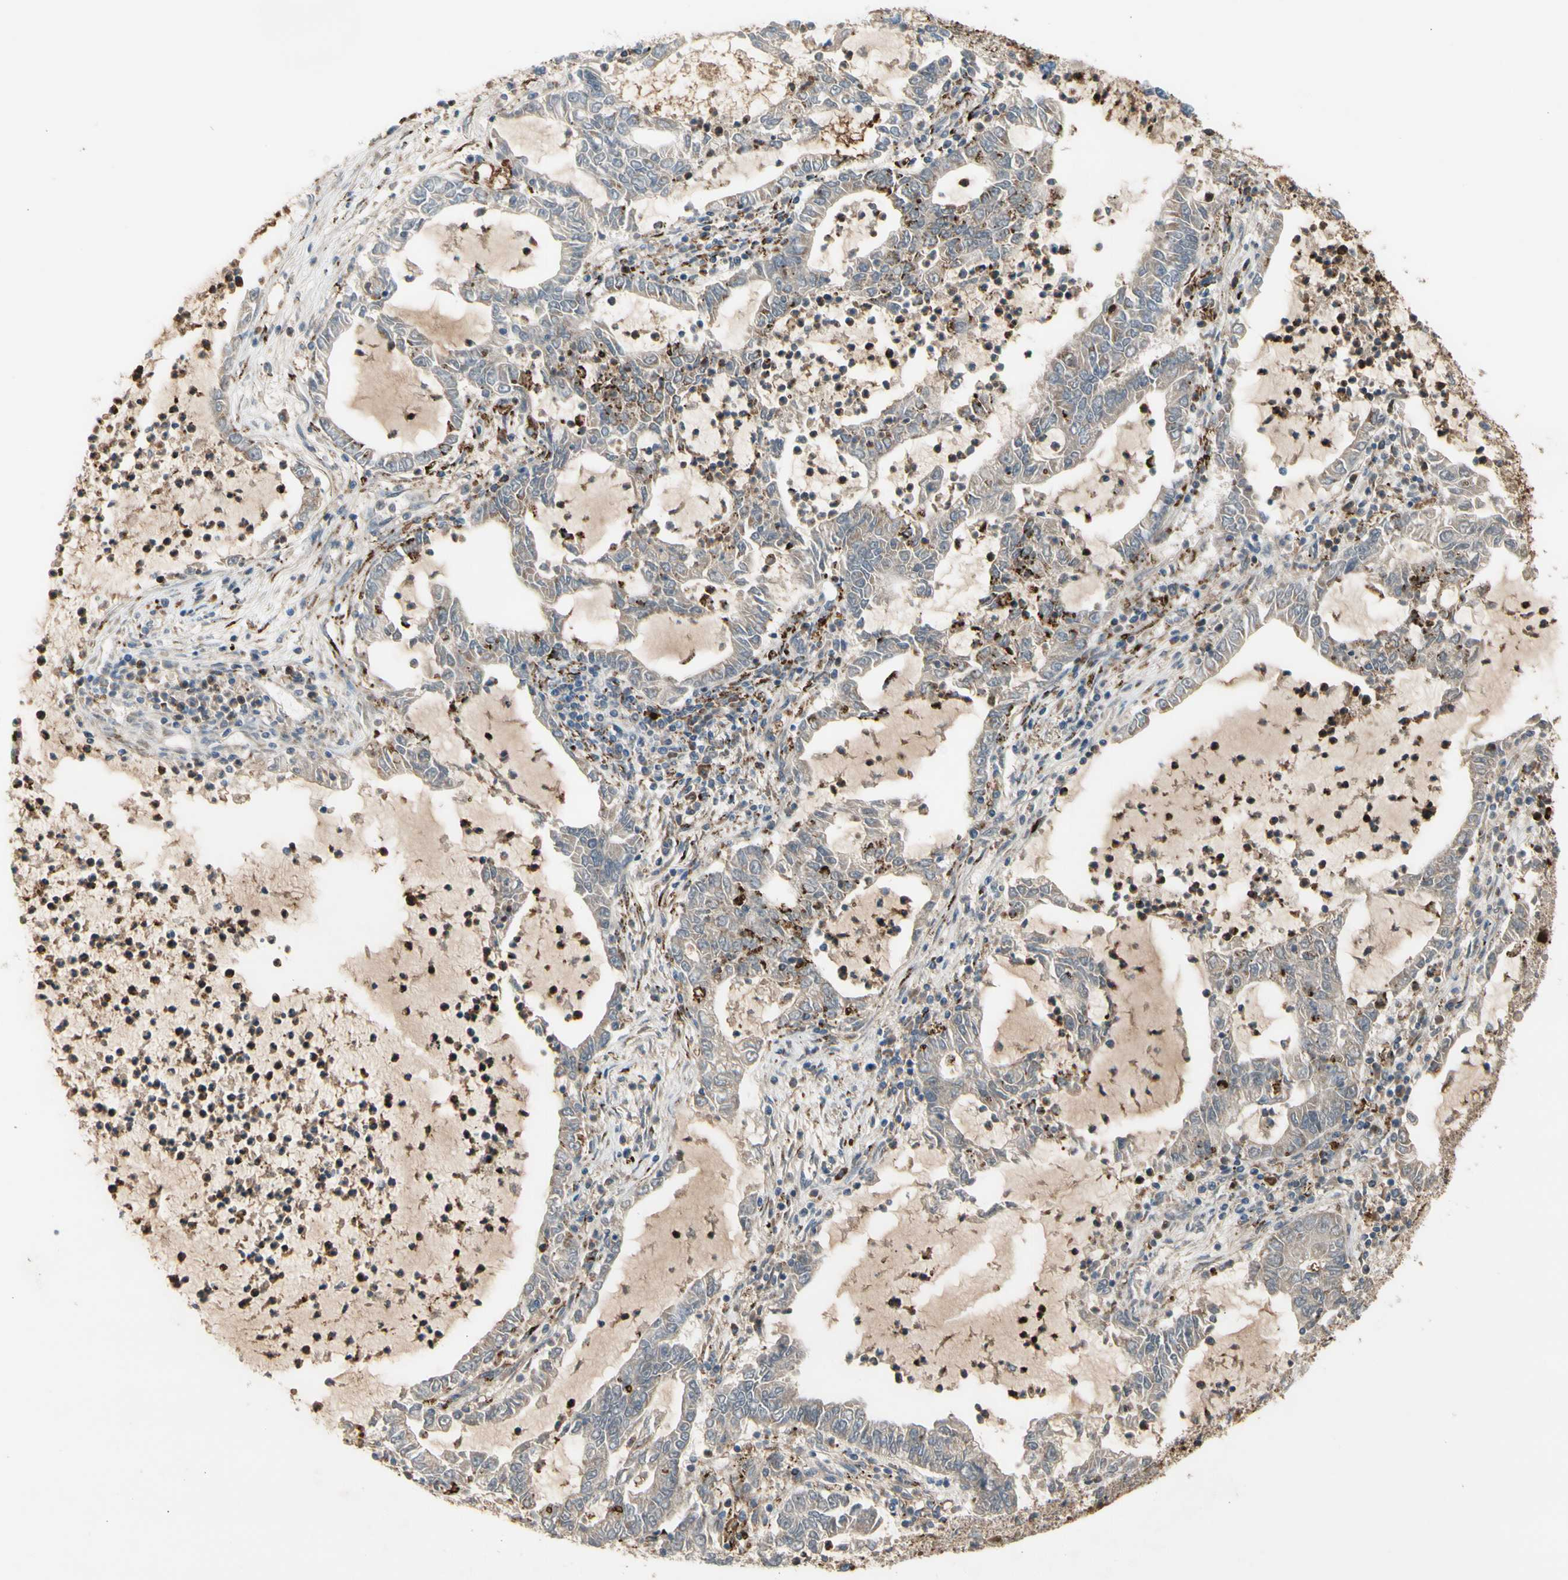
{"staining": {"intensity": "moderate", "quantity": ">75%", "location": "cytoplasmic/membranous"}, "tissue": "lung cancer", "cell_type": "Tumor cells", "image_type": "cancer", "snomed": [{"axis": "morphology", "description": "Adenocarcinoma, NOS"}, {"axis": "topography", "description": "Lung"}], "caption": "Human lung adenocarcinoma stained with a brown dye displays moderate cytoplasmic/membranous positive positivity in approximately >75% of tumor cells.", "gene": "GALNT5", "patient": {"sex": "female", "age": 51}}